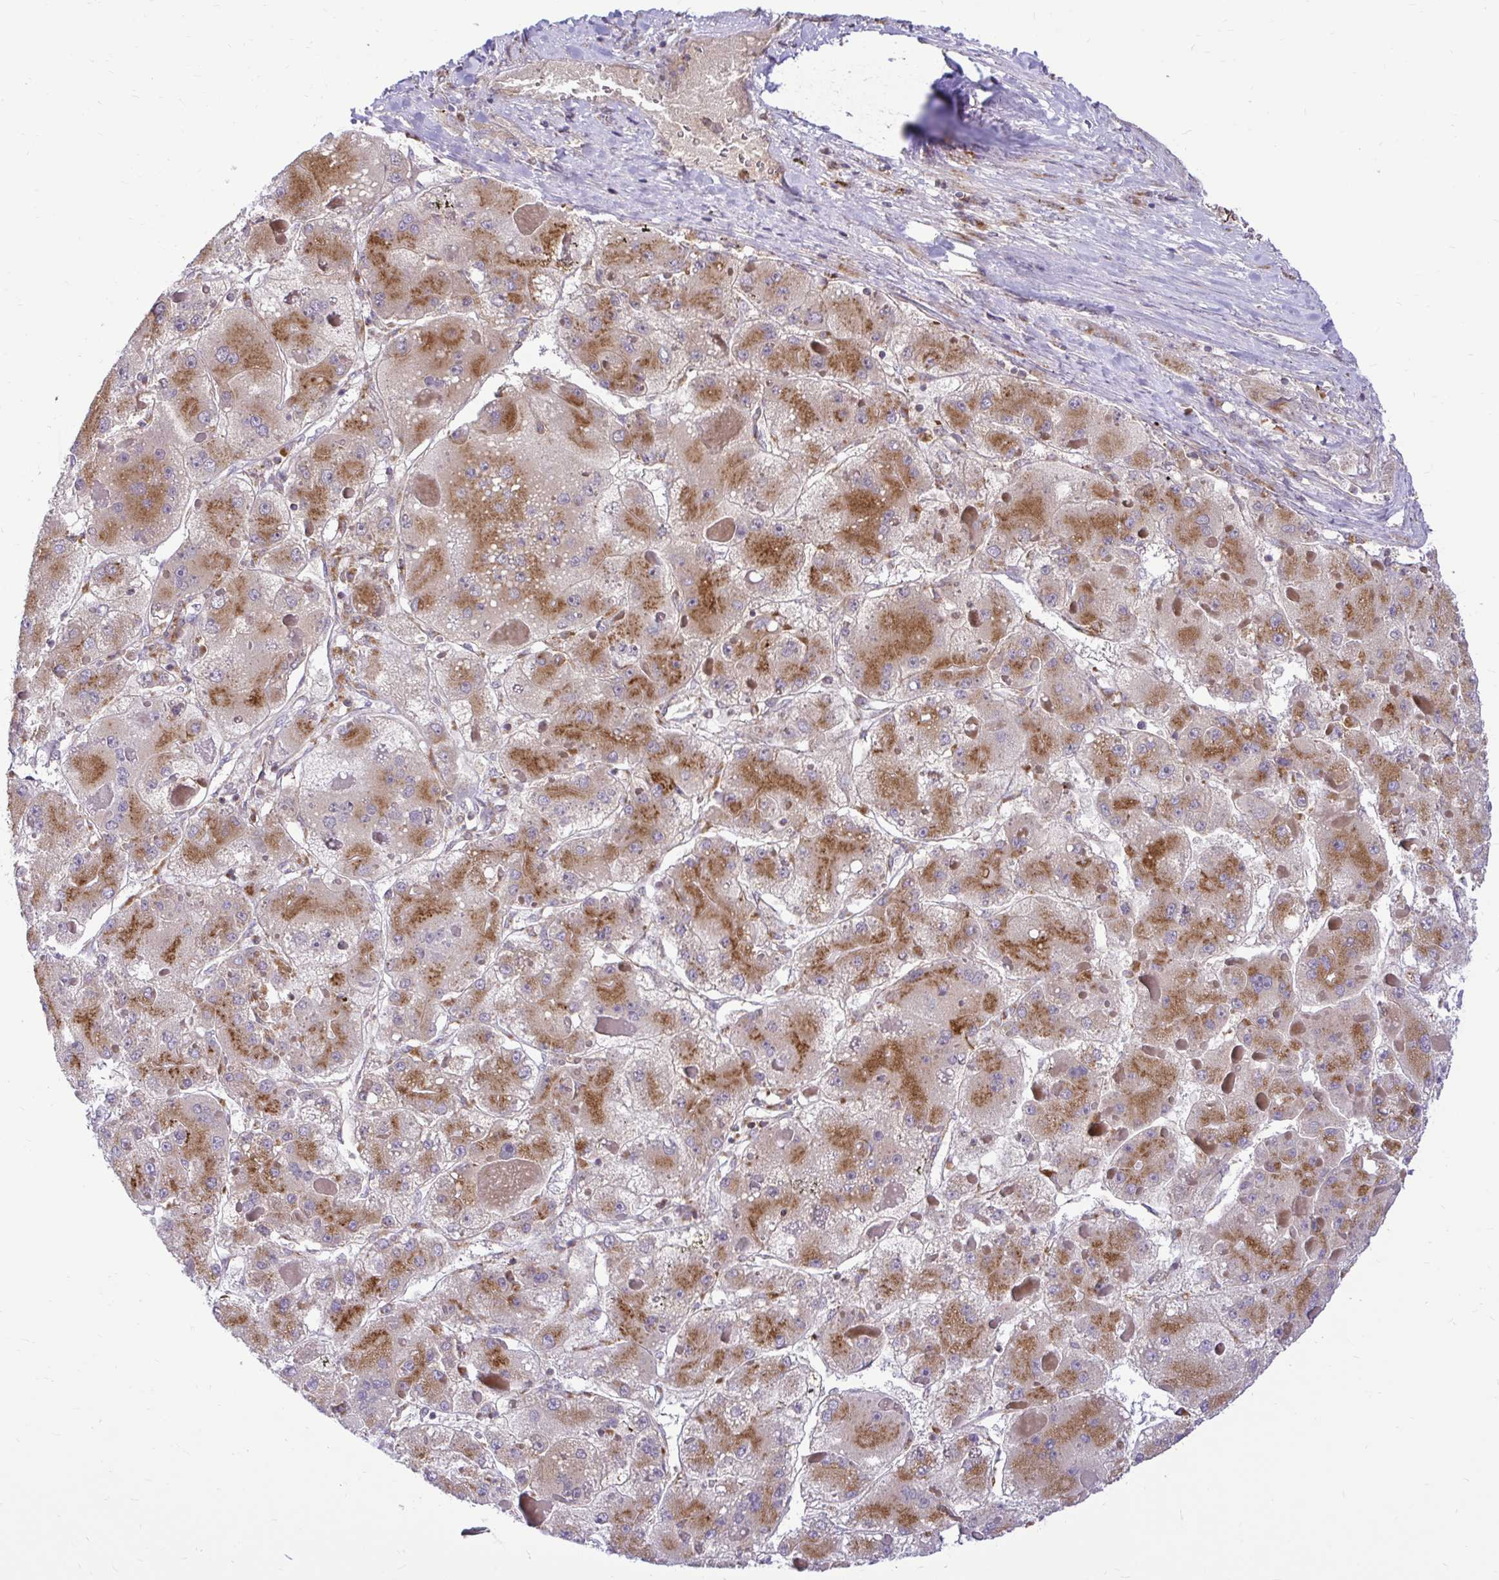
{"staining": {"intensity": "moderate", "quantity": ">75%", "location": "cytoplasmic/membranous"}, "tissue": "liver cancer", "cell_type": "Tumor cells", "image_type": "cancer", "snomed": [{"axis": "morphology", "description": "Carcinoma, Hepatocellular, NOS"}, {"axis": "topography", "description": "Liver"}], "caption": "Tumor cells exhibit medium levels of moderate cytoplasmic/membranous expression in approximately >75% of cells in liver hepatocellular carcinoma. The protein is stained brown, and the nuclei are stained in blue (DAB (3,3'-diaminobenzidine) IHC with brightfield microscopy, high magnification).", "gene": "VTI1B", "patient": {"sex": "female", "age": 73}}